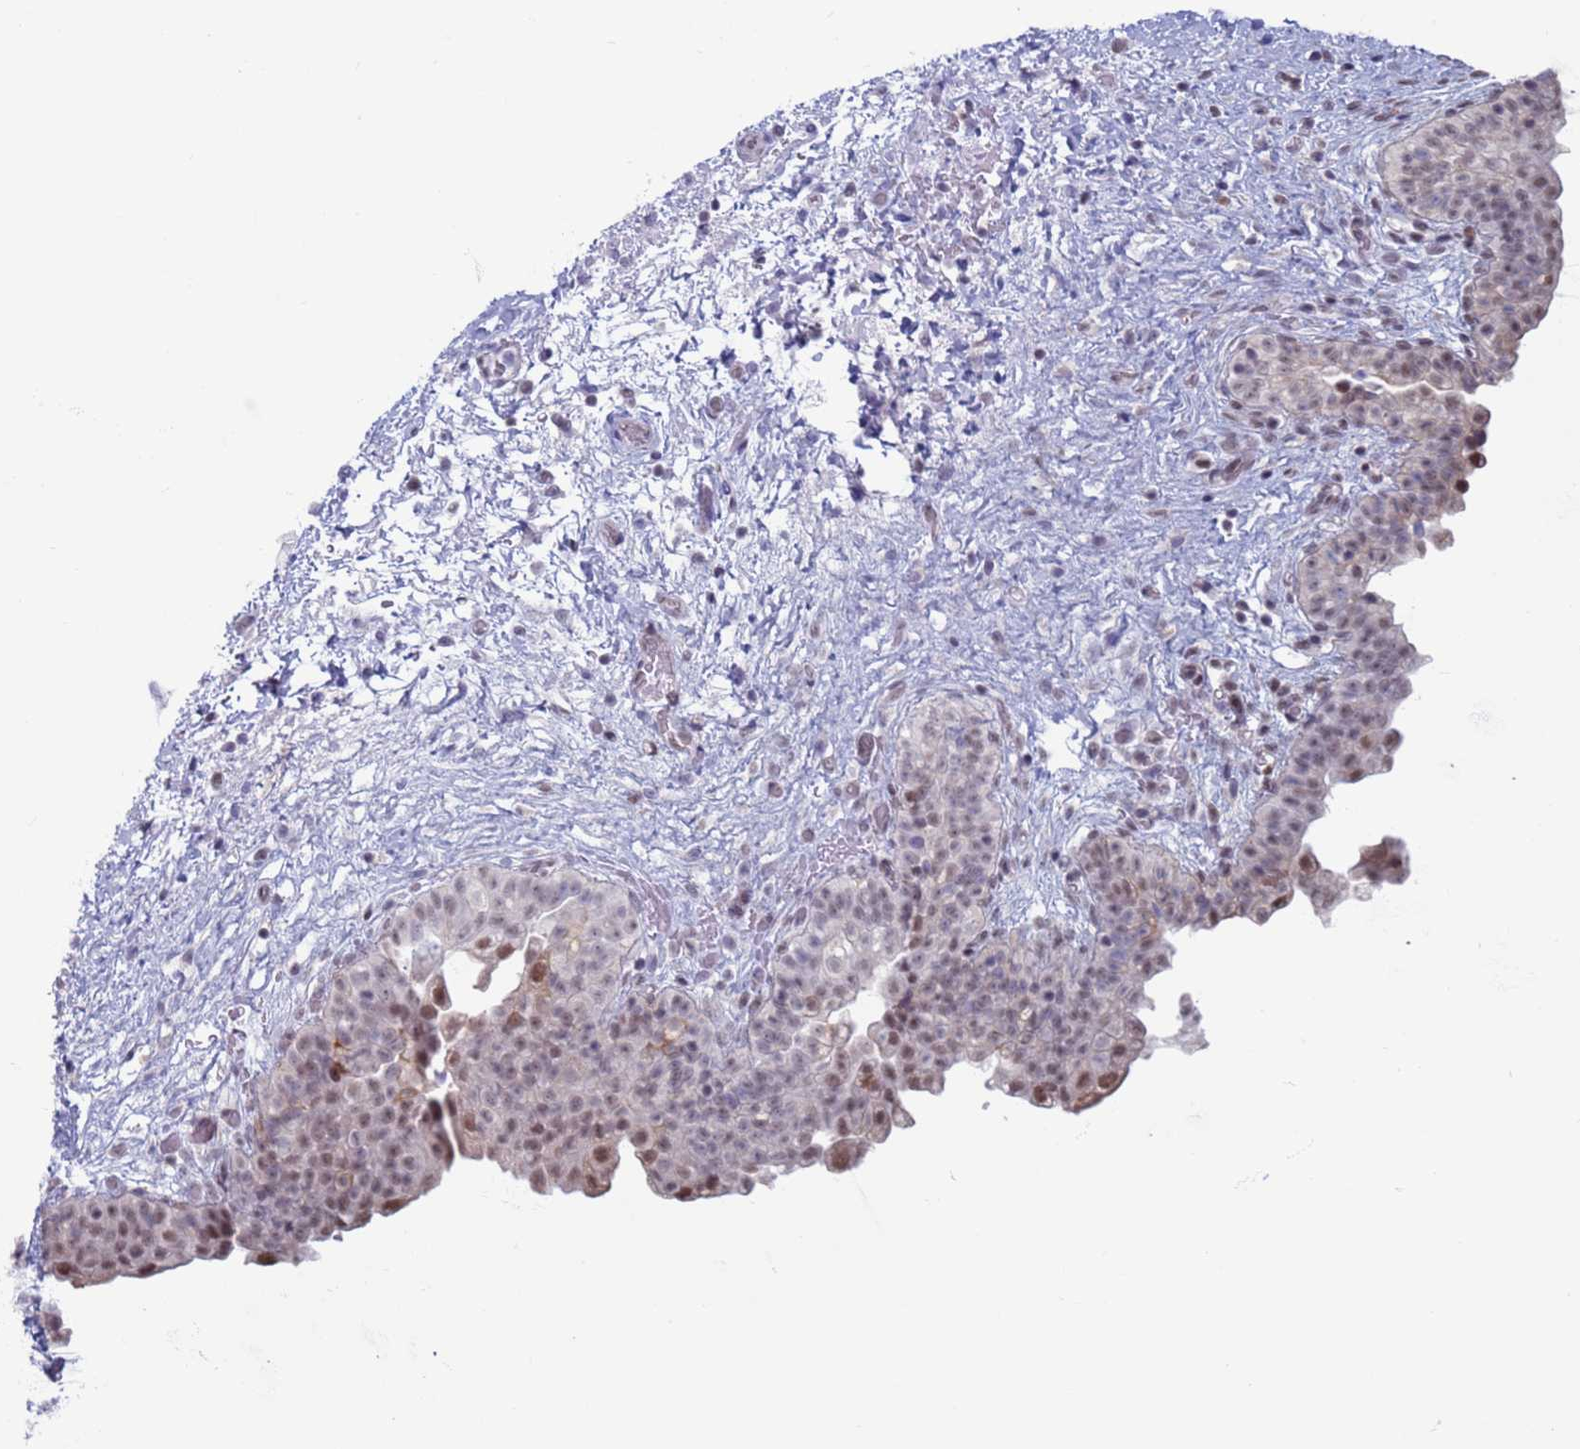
{"staining": {"intensity": "moderate", "quantity": "25%-75%", "location": "nuclear"}, "tissue": "urinary bladder", "cell_type": "Urothelial cells", "image_type": "normal", "snomed": [{"axis": "morphology", "description": "Normal tissue, NOS"}, {"axis": "topography", "description": "Urinary bladder"}], "caption": "The immunohistochemical stain highlights moderate nuclear expression in urothelial cells of unremarkable urinary bladder.", "gene": "SAE1", "patient": {"sex": "male", "age": 69}}